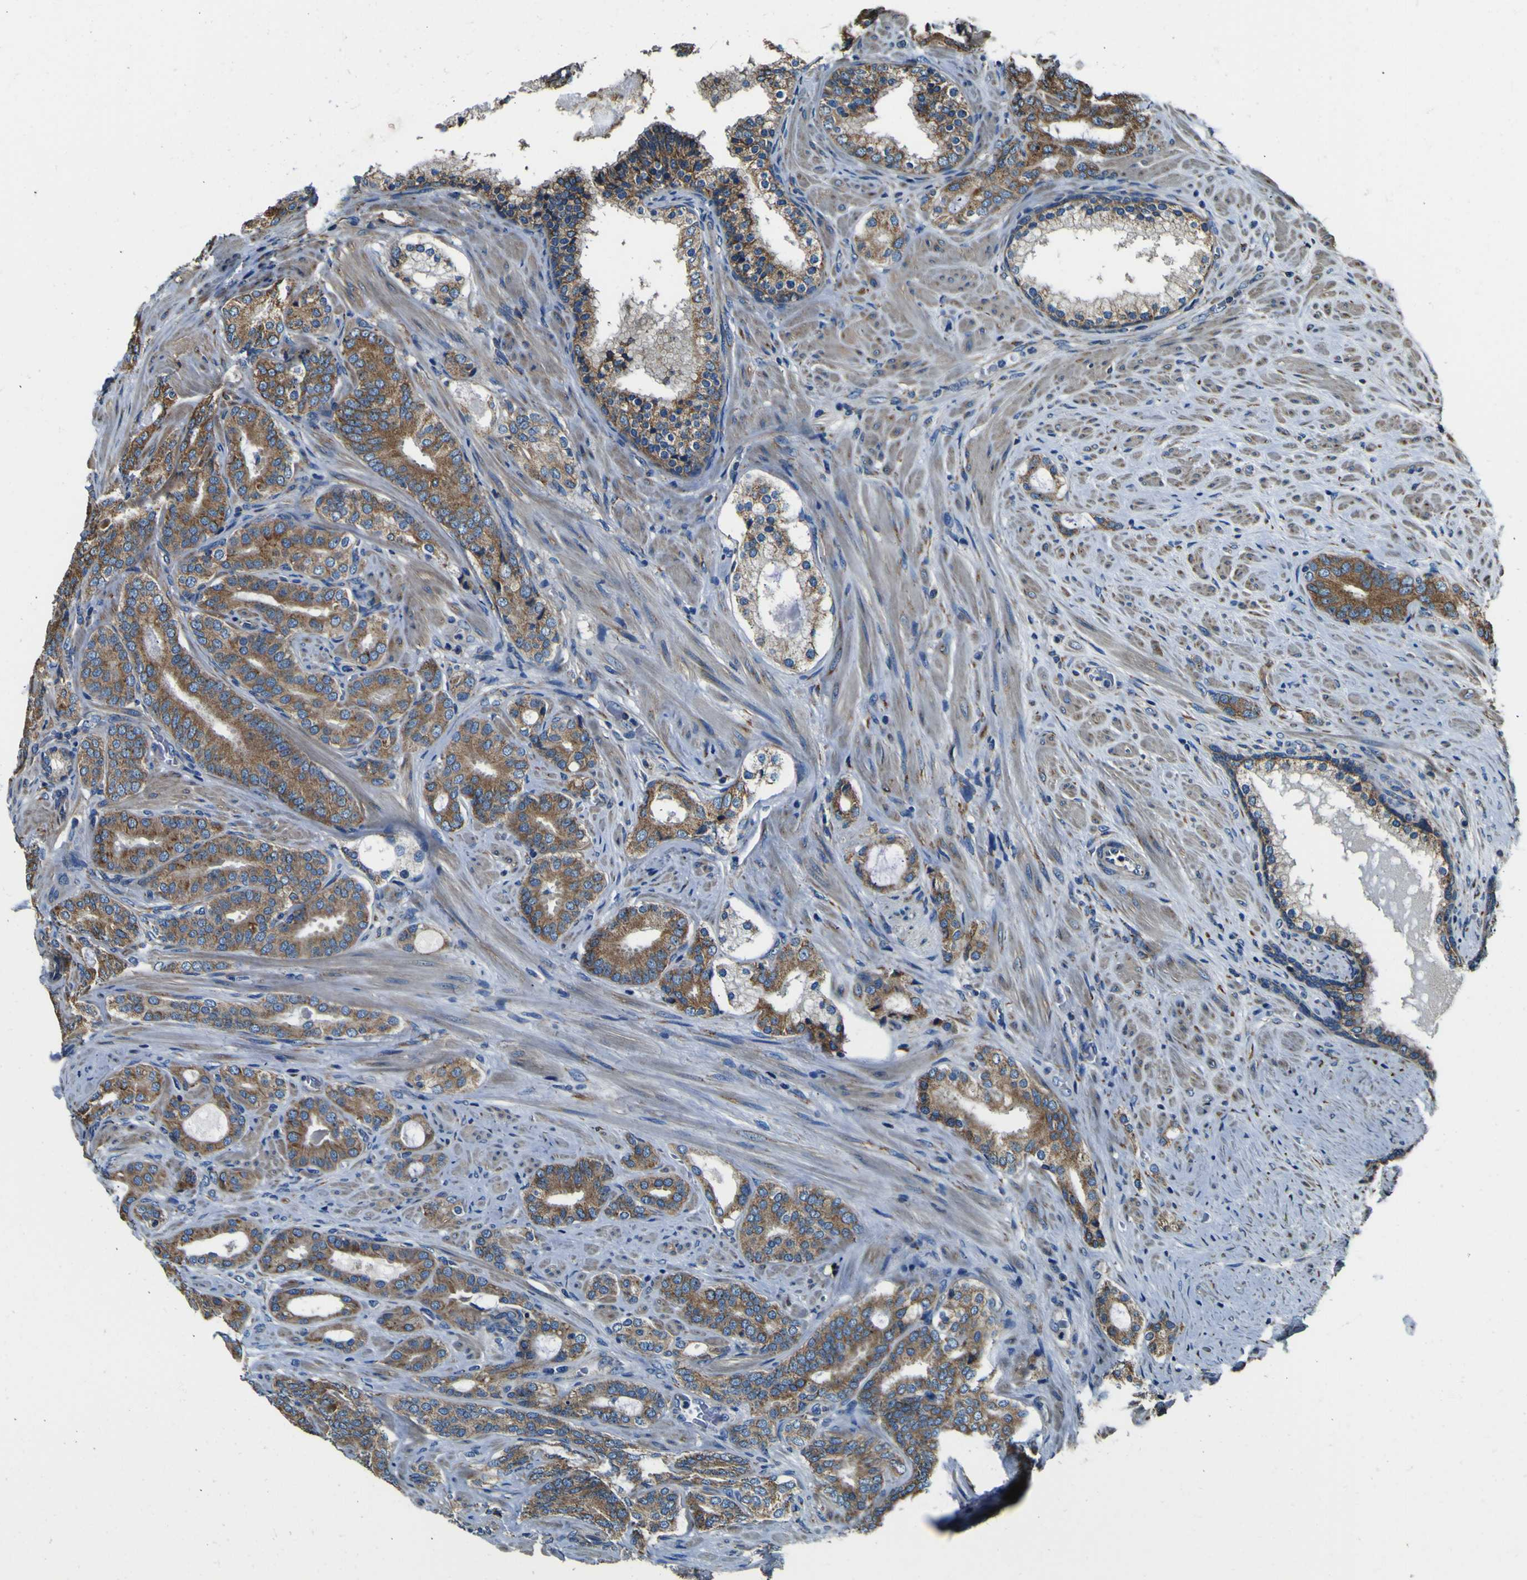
{"staining": {"intensity": "moderate", "quantity": ">75%", "location": "cytoplasmic/membranous"}, "tissue": "prostate cancer", "cell_type": "Tumor cells", "image_type": "cancer", "snomed": [{"axis": "morphology", "description": "Adenocarcinoma, Low grade"}, {"axis": "topography", "description": "Prostate"}], "caption": "The immunohistochemical stain shows moderate cytoplasmic/membranous staining in tumor cells of adenocarcinoma (low-grade) (prostate) tissue. (IHC, brightfield microscopy, high magnification).", "gene": "INPP5A", "patient": {"sex": "male", "age": 63}}